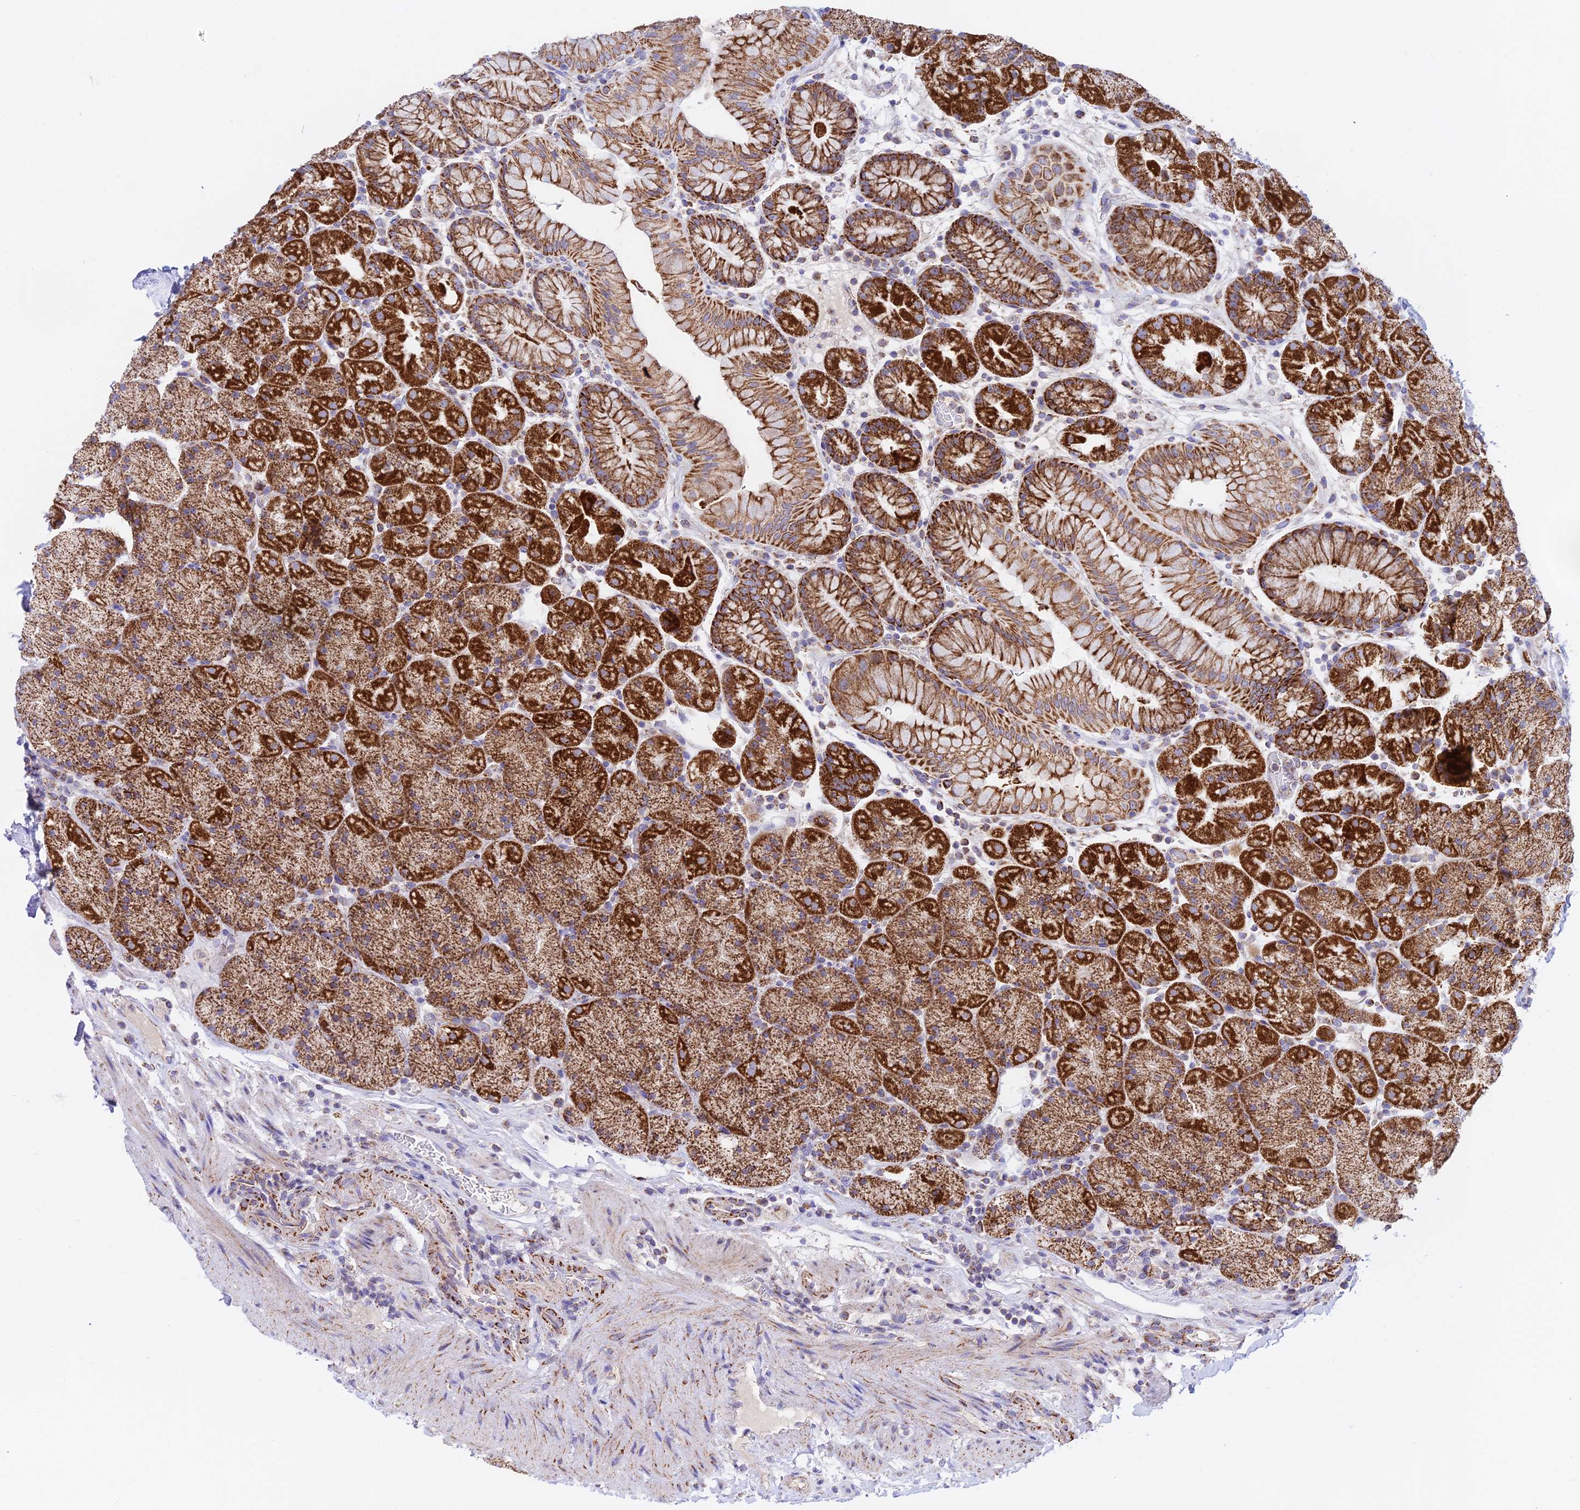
{"staining": {"intensity": "strong", "quantity": ">75%", "location": "cytoplasmic/membranous"}, "tissue": "stomach", "cell_type": "Glandular cells", "image_type": "normal", "snomed": [{"axis": "morphology", "description": "Normal tissue, NOS"}, {"axis": "topography", "description": "Stomach, upper"}, {"axis": "topography", "description": "Stomach, lower"}], "caption": "A micrograph showing strong cytoplasmic/membranous staining in about >75% of glandular cells in unremarkable stomach, as visualized by brown immunohistochemical staining.", "gene": "HSDL2", "patient": {"sex": "male", "age": 67}}